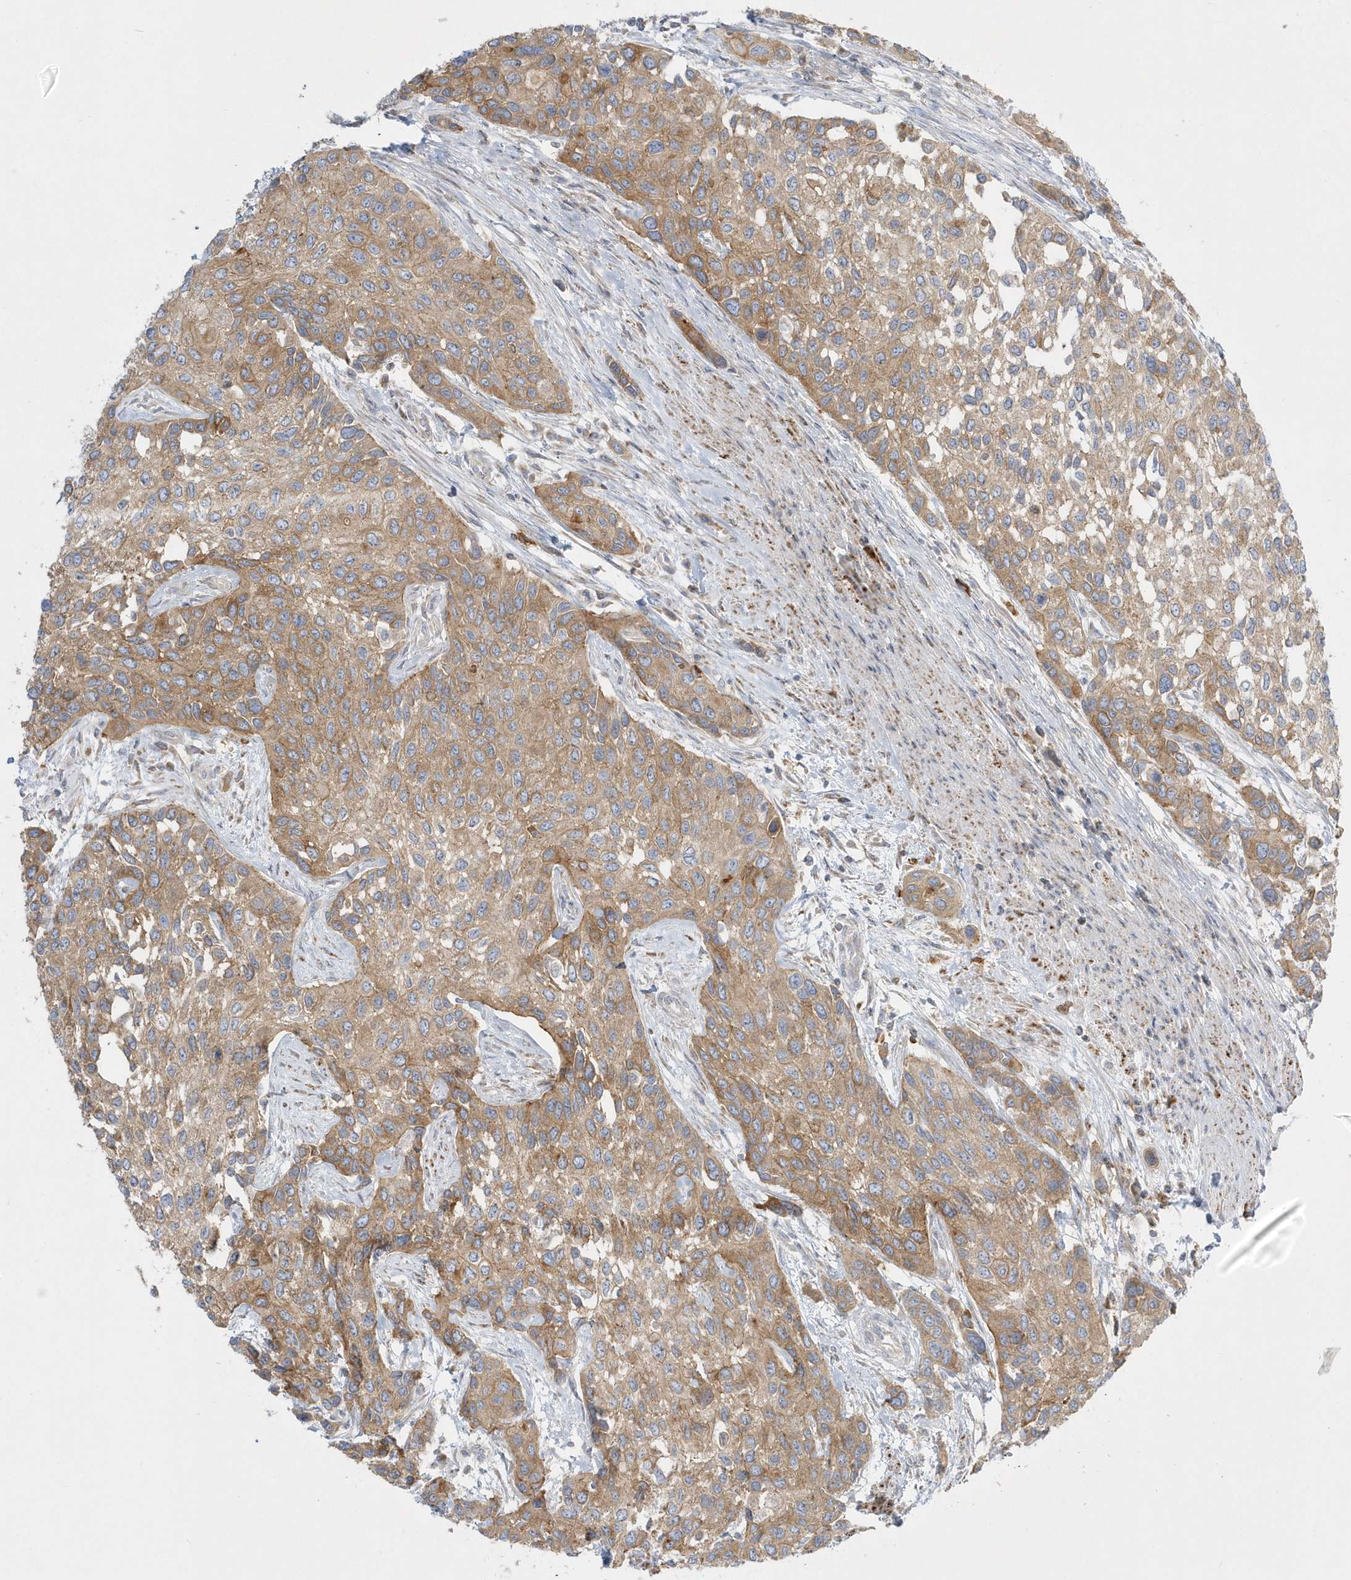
{"staining": {"intensity": "moderate", "quantity": ">75%", "location": "cytoplasmic/membranous"}, "tissue": "urothelial cancer", "cell_type": "Tumor cells", "image_type": "cancer", "snomed": [{"axis": "morphology", "description": "Normal tissue, NOS"}, {"axis": "morphology", "description": "Urothelial carcinoma, High grade"}, {"axis": "topography", "description": "Vascular tissue"}, {"axis": "topography", "description": "Urinary bladder"}], "caption": "DAB immunohistochemical staining of human urothelial carcinoma (high-grade) displays moderate cytoplasmic/membranous protein staining in about >75% of tumor cells.", "gene": "DNAJC18", "patient": {"sex": "female", "age": 56}}